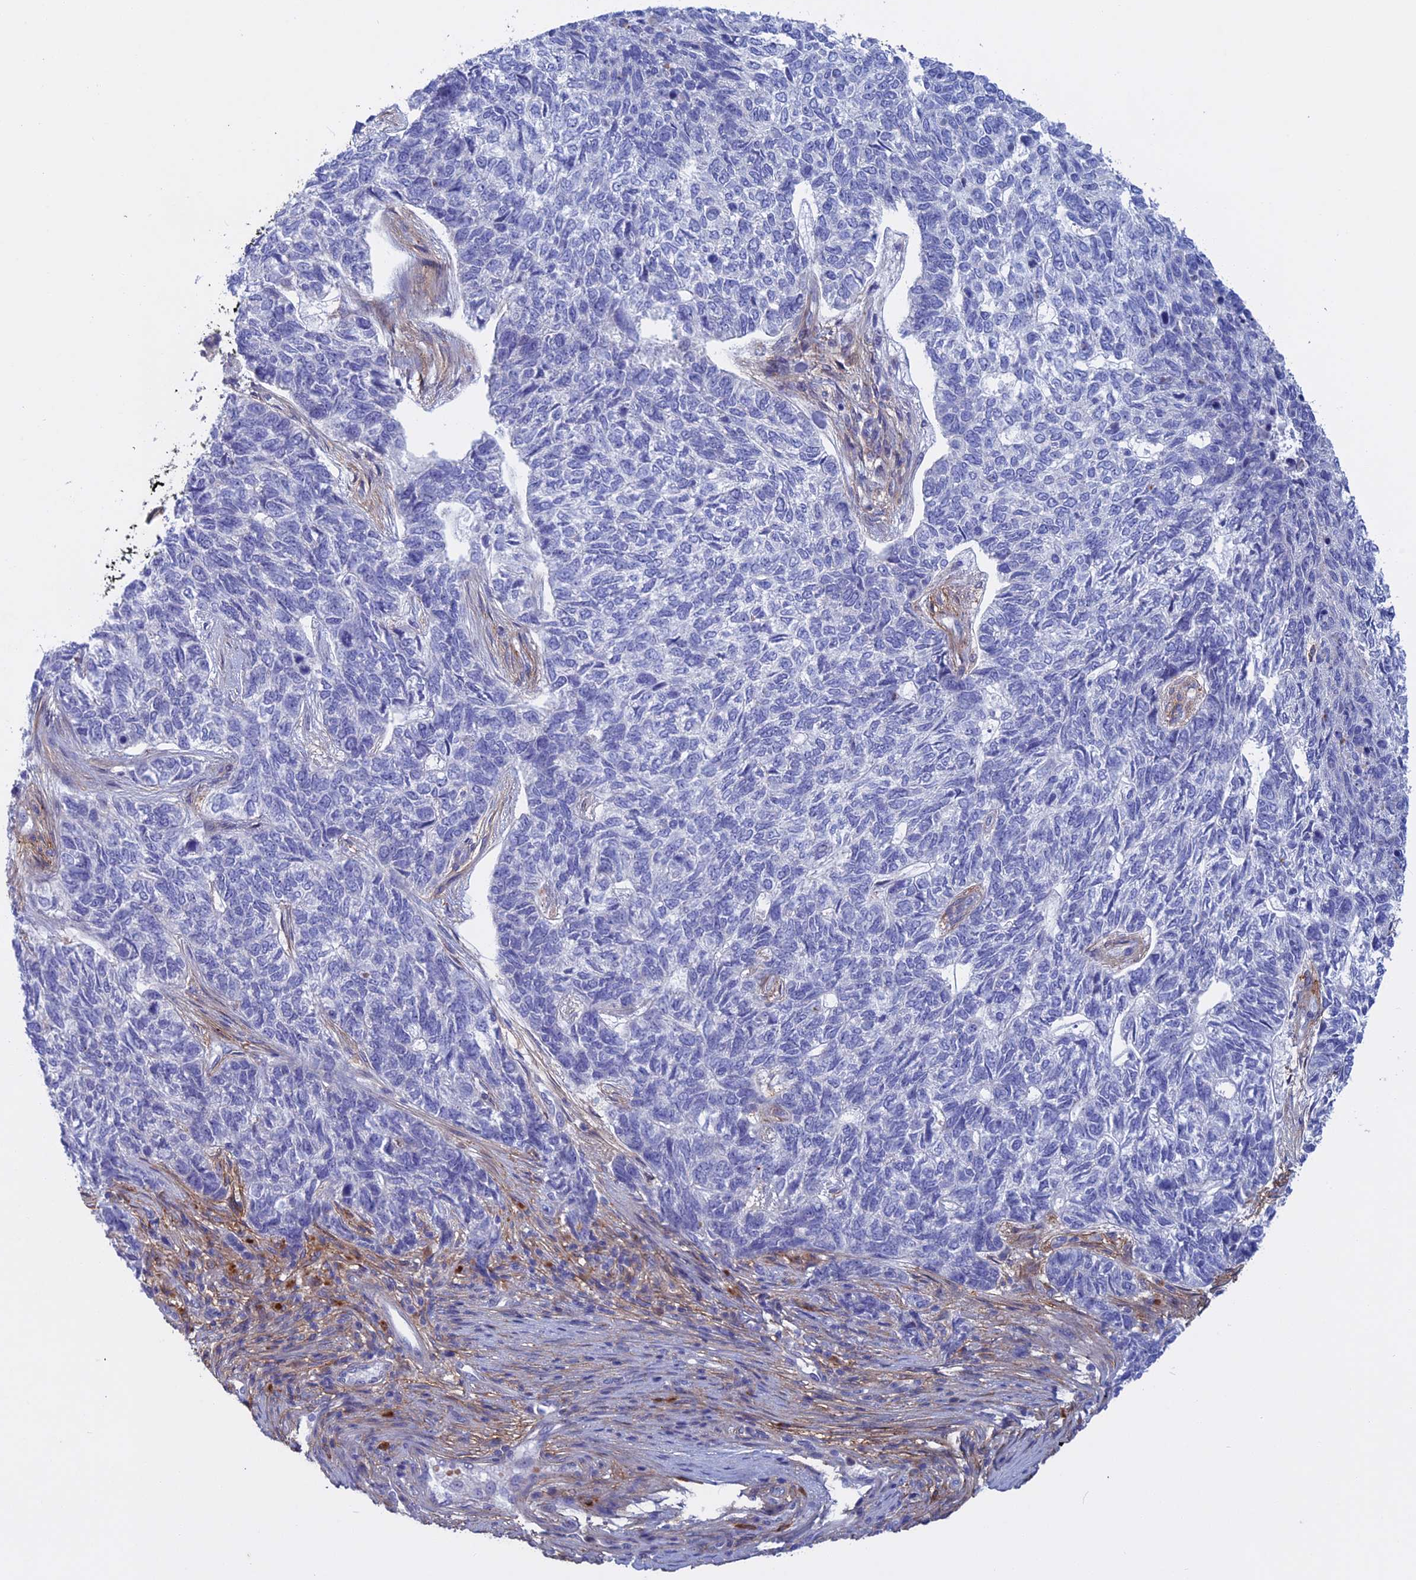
{"staining": {"intensity": "negative", "quantity": "none", "location": "none"}, "tissue": "skin cancer", "cell_type": "Tumor cells", "image_type": "cancer", "snomed": [{"axis": "morphology", "description": "Basal cell carcinoma"}, {"axis": "topography", "description": "Skin"}], "caption": "Skin cancer was stained to show a protein in brown. There is no significant positivity in tumor cells.", "gene": "SLC2A6", "patient": {"sex": "female", "age": 65}}